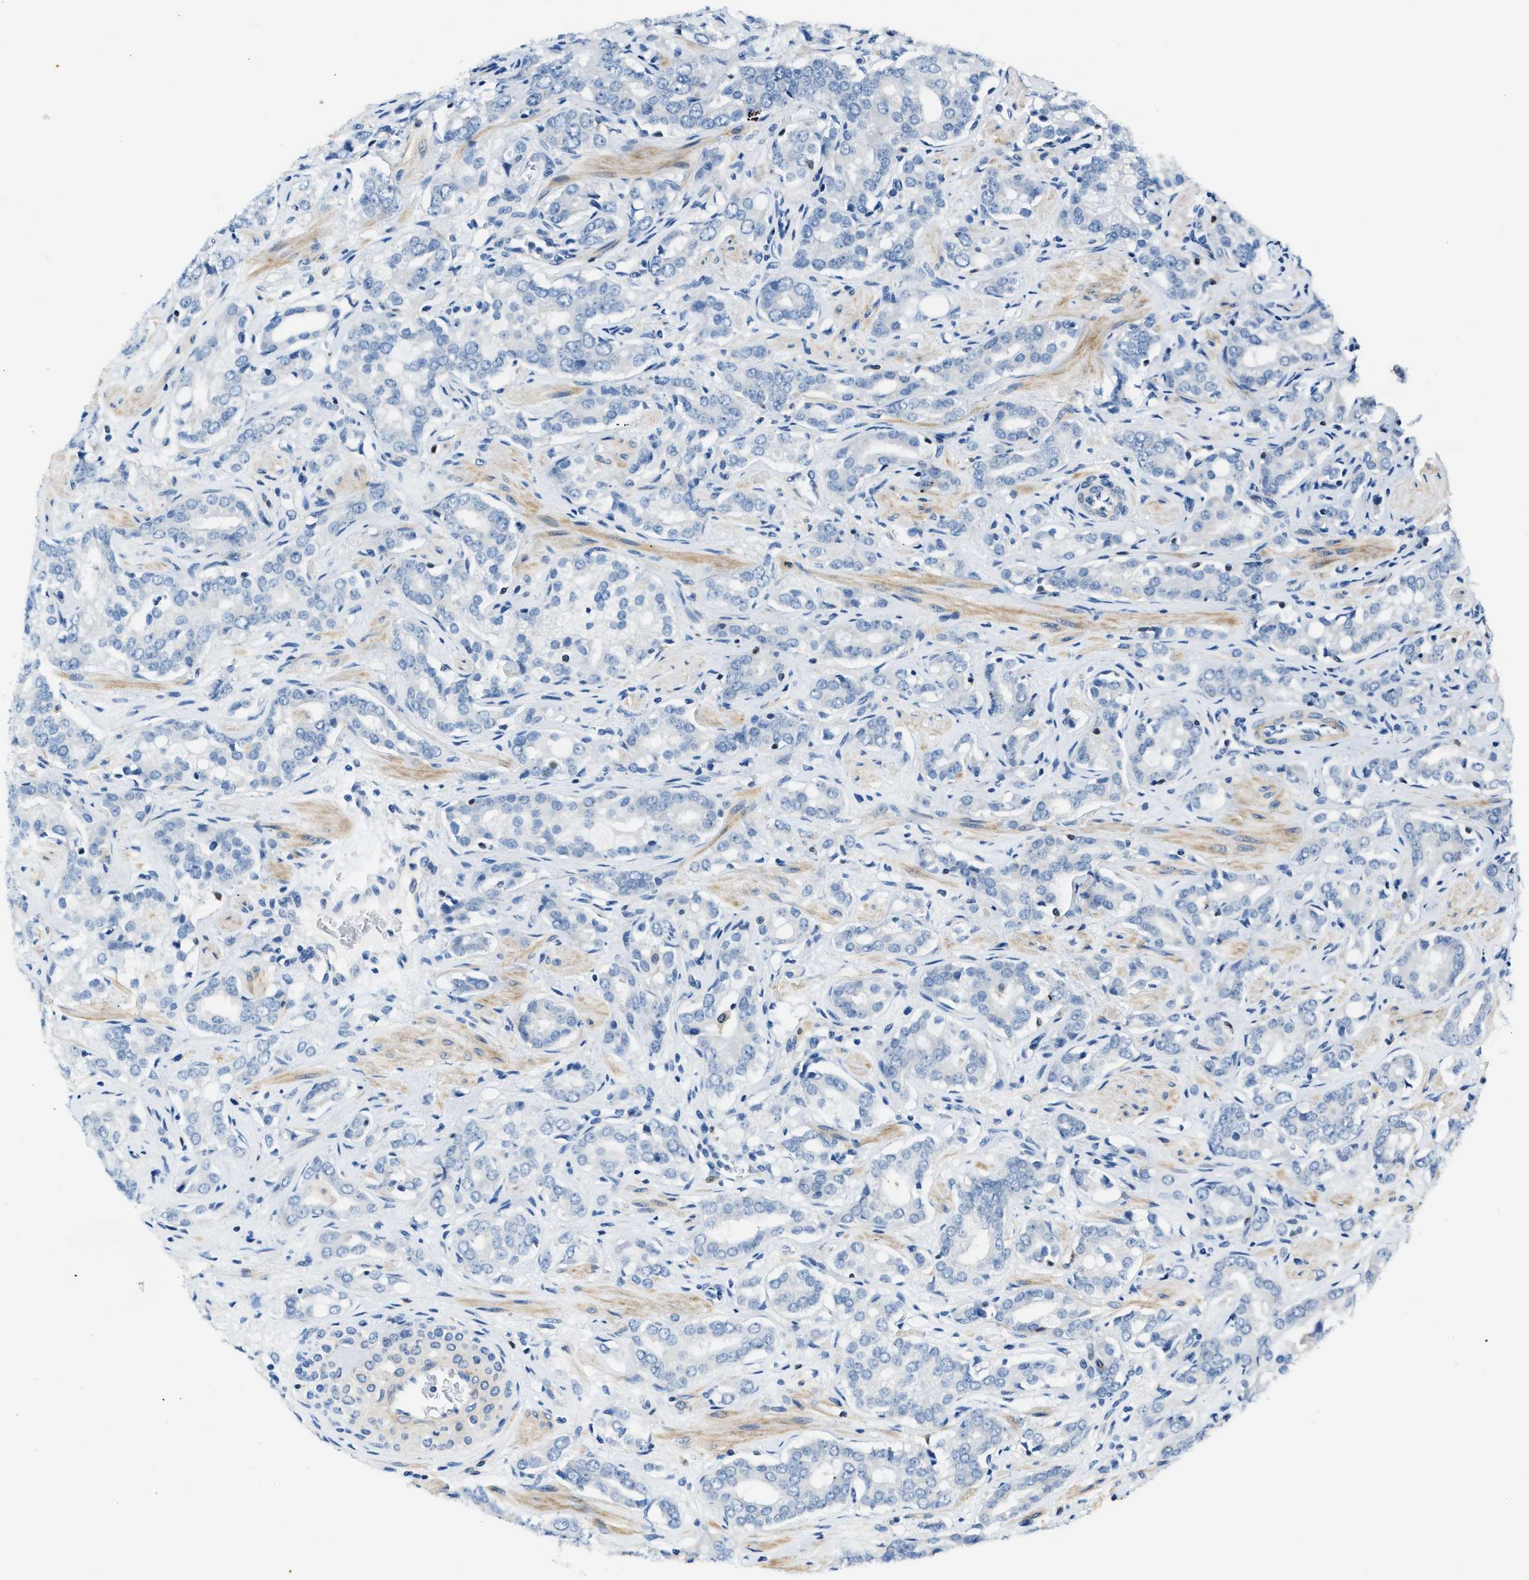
{"staining": {"intensity": "negative", "quantity": "none", "location": "none"}, "tissue": "prostate cancer", "cell_type": "Tumor cells", "image_type": "cancer", "snomed": [{"axis": "morphology", "description": "Adenocarcinoma, High grade"}, {"axis": "topography", "description": "Prostate"}], "caption": "Histopathology image shows no protein expression in tumor cells of high-grade adenocarcinoma (prostate) tissue.", "gene": "EIF2AK2", "patient": {"sex": "male", "age": 52}}